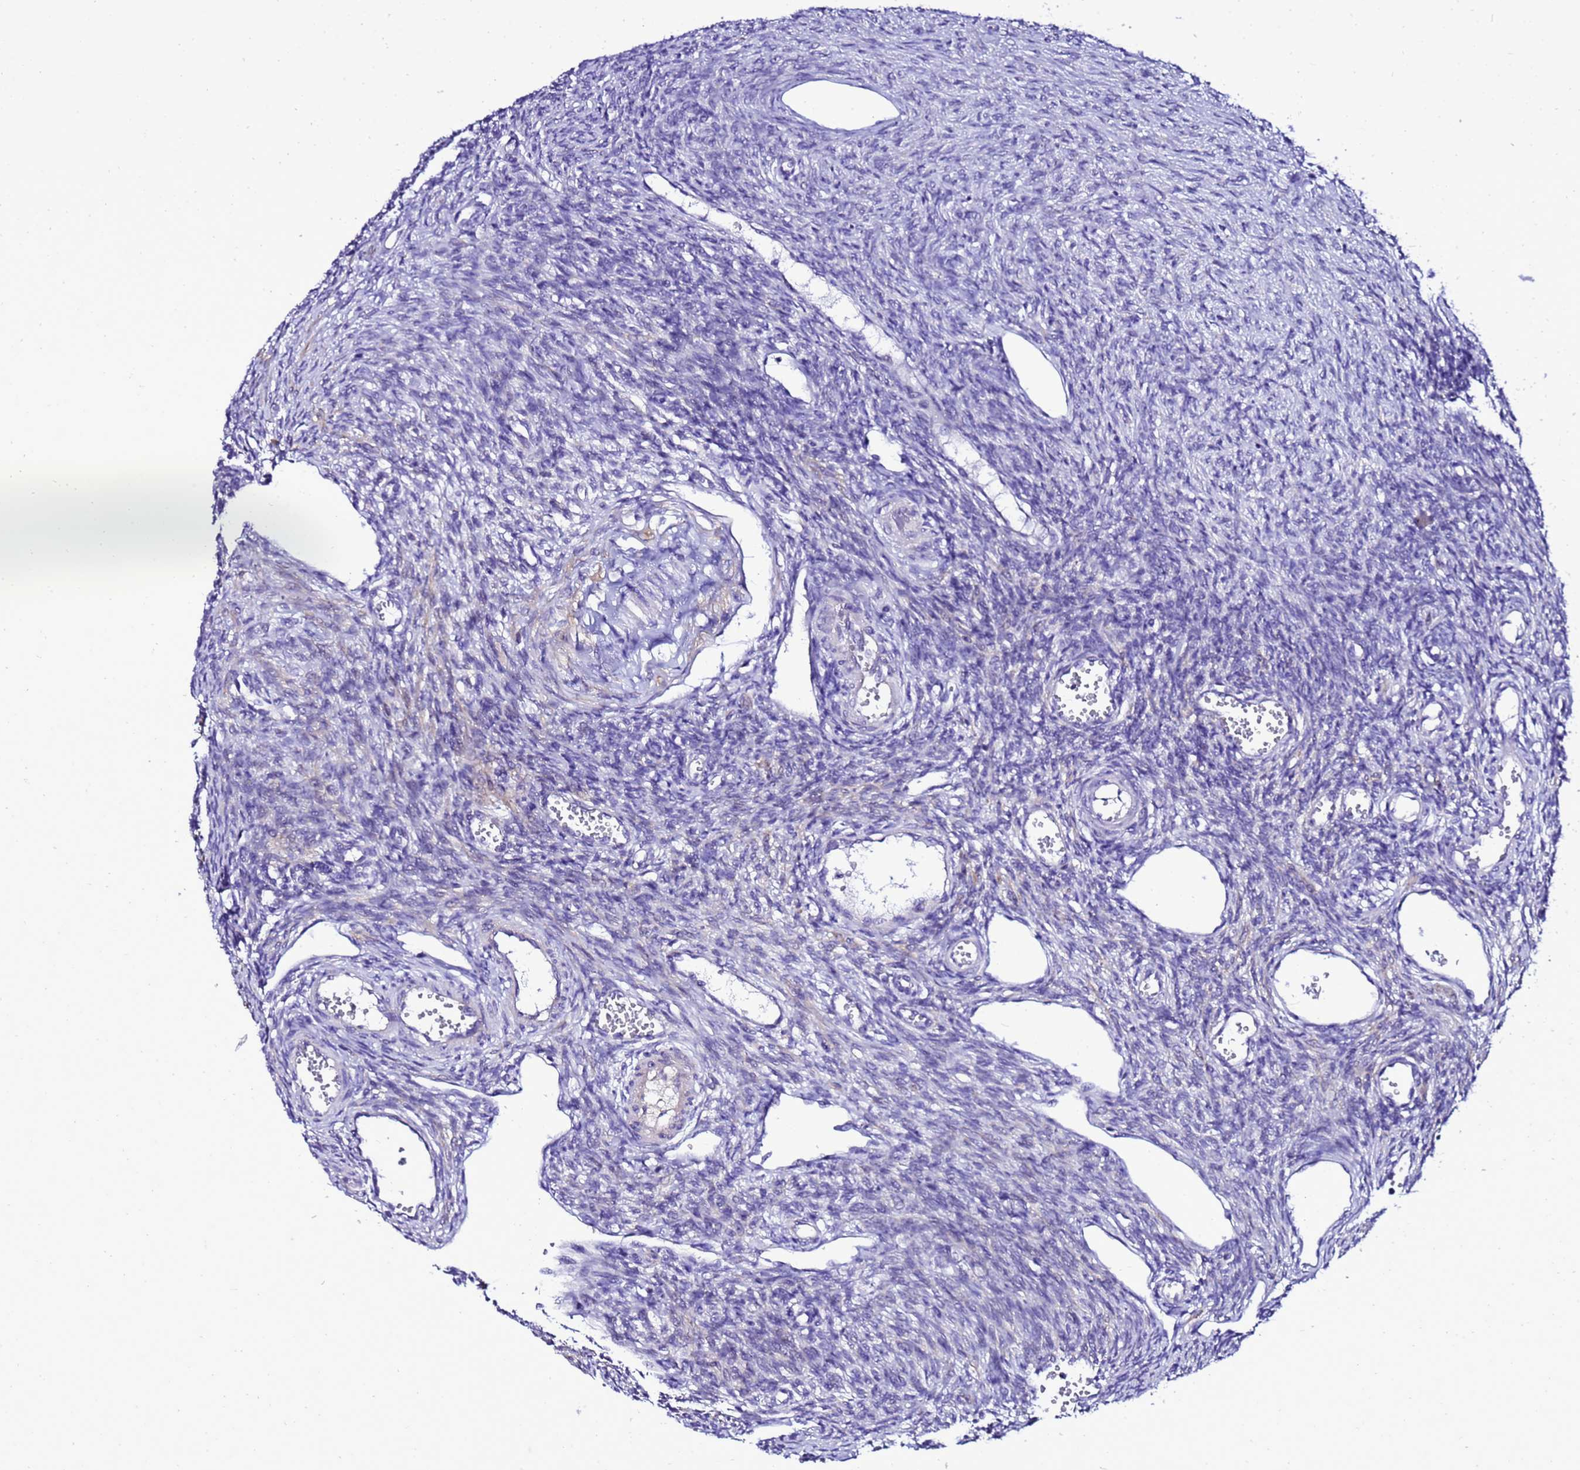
{"staining": {"intensity": "weak", "quantity": "25%-75%", "location": "cytoplasmic/membranous"}, "tissue": "ovary", "cell_type": "Follicle cells", "image_type": "normal", "snomed": [{"axis": "morphology", "description": "Normal tissue, NOS"}, {"axis": "morphology", "description": "Cyst, NOS"}, {"axis": "topography", "description": "Ovary"}], "caption": "This is a micrograph of IHC staining of unremarkable ovary, which shows weak expression in the cytoplasmic/membranous of follicle cells.", "gene": "DPH6", "patient": {"sex": "female", "age": 33}}